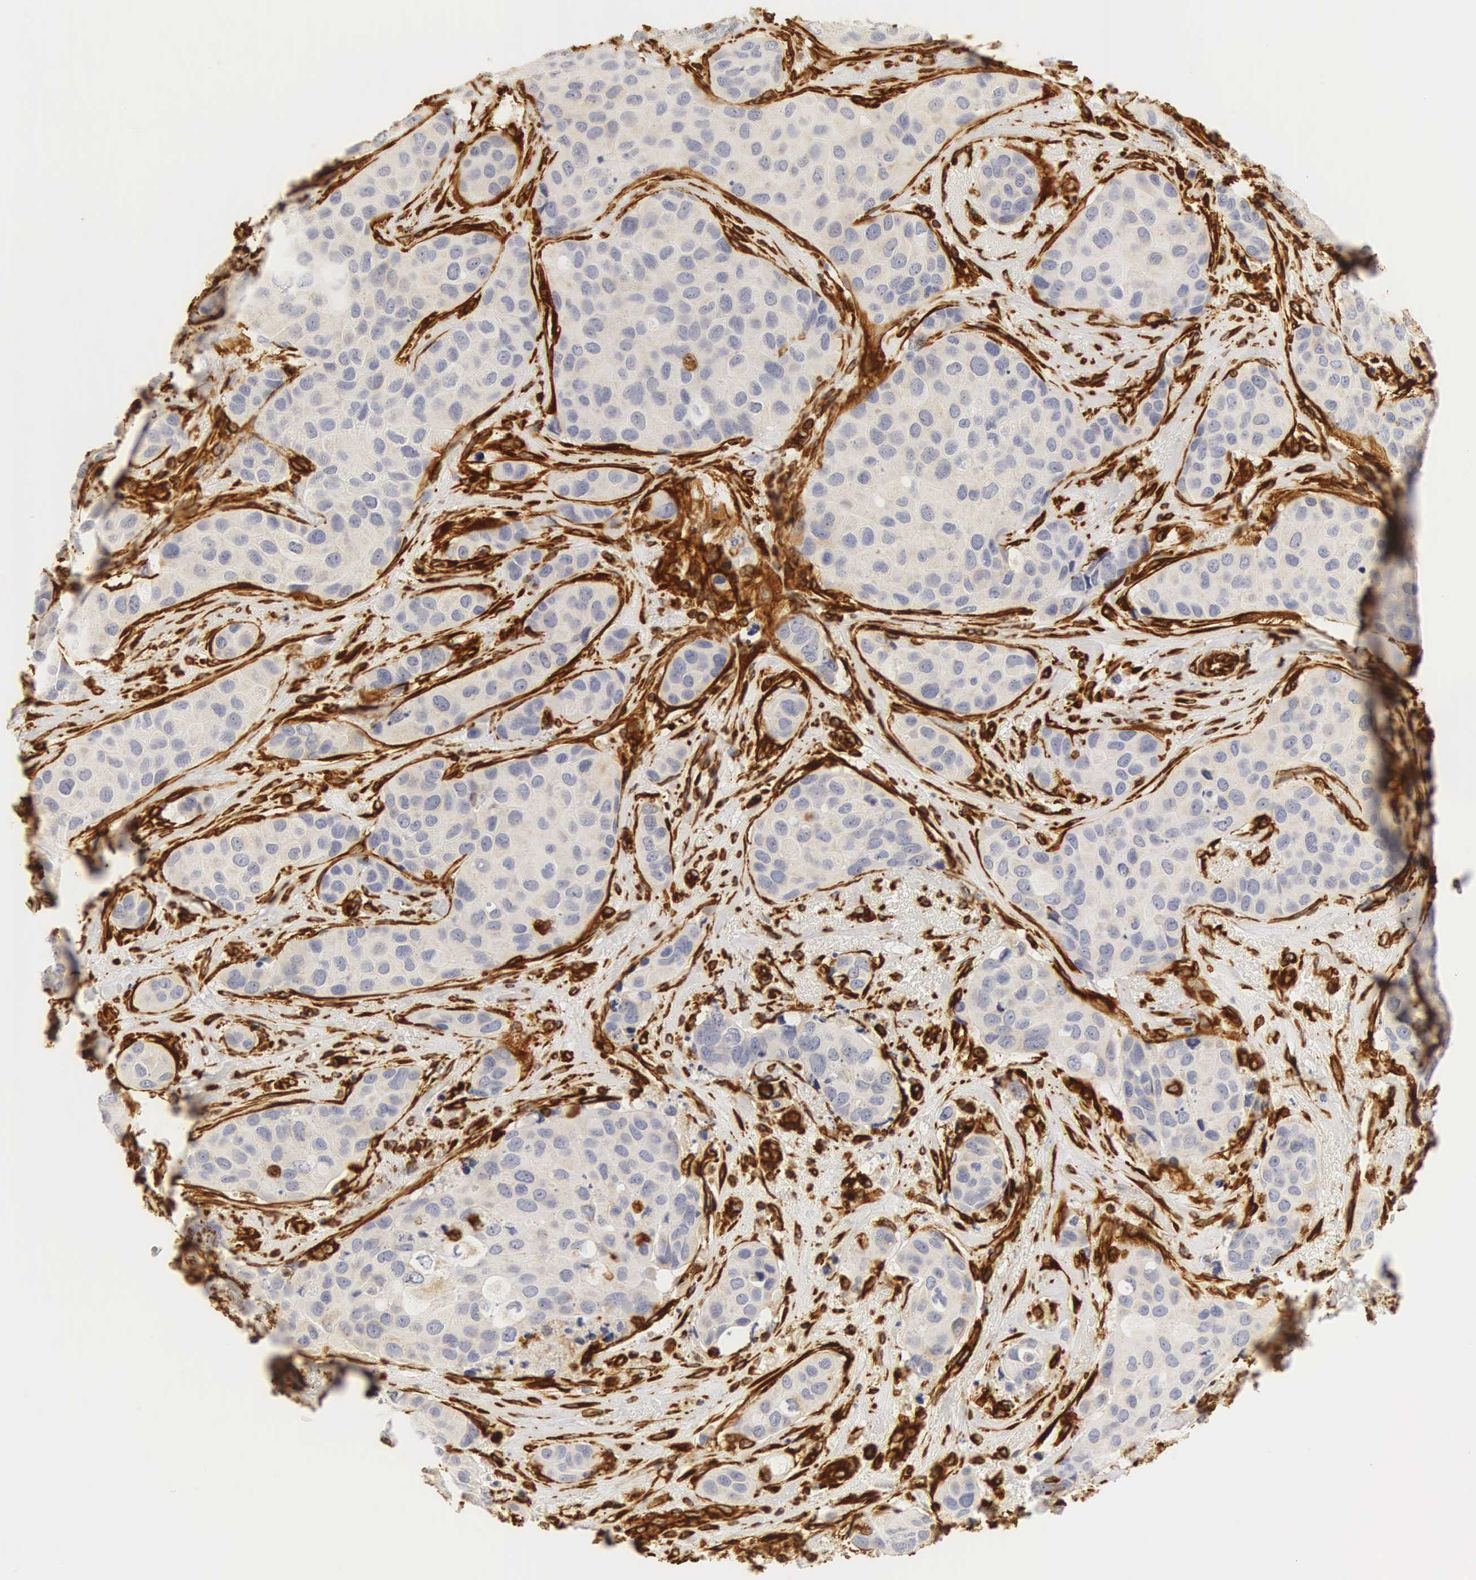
{"staining": {"intensity": "negative", "quantity": "none", "location": "none"}, "tissue": "breast cancer", "cell_type": "Tumor cells", "image_type": "cancer", "snomed": [{"axis": "morphology", "description": "Duct carcinoma"}, {"axis": "topography", "description": "Breast"}], "caption": "The micrograph exhibits no staining of tumor cells in breast cancer (intraductal carcinoma).", "gene": "VIM", "patient": {"sex": "female", "age": 68}}